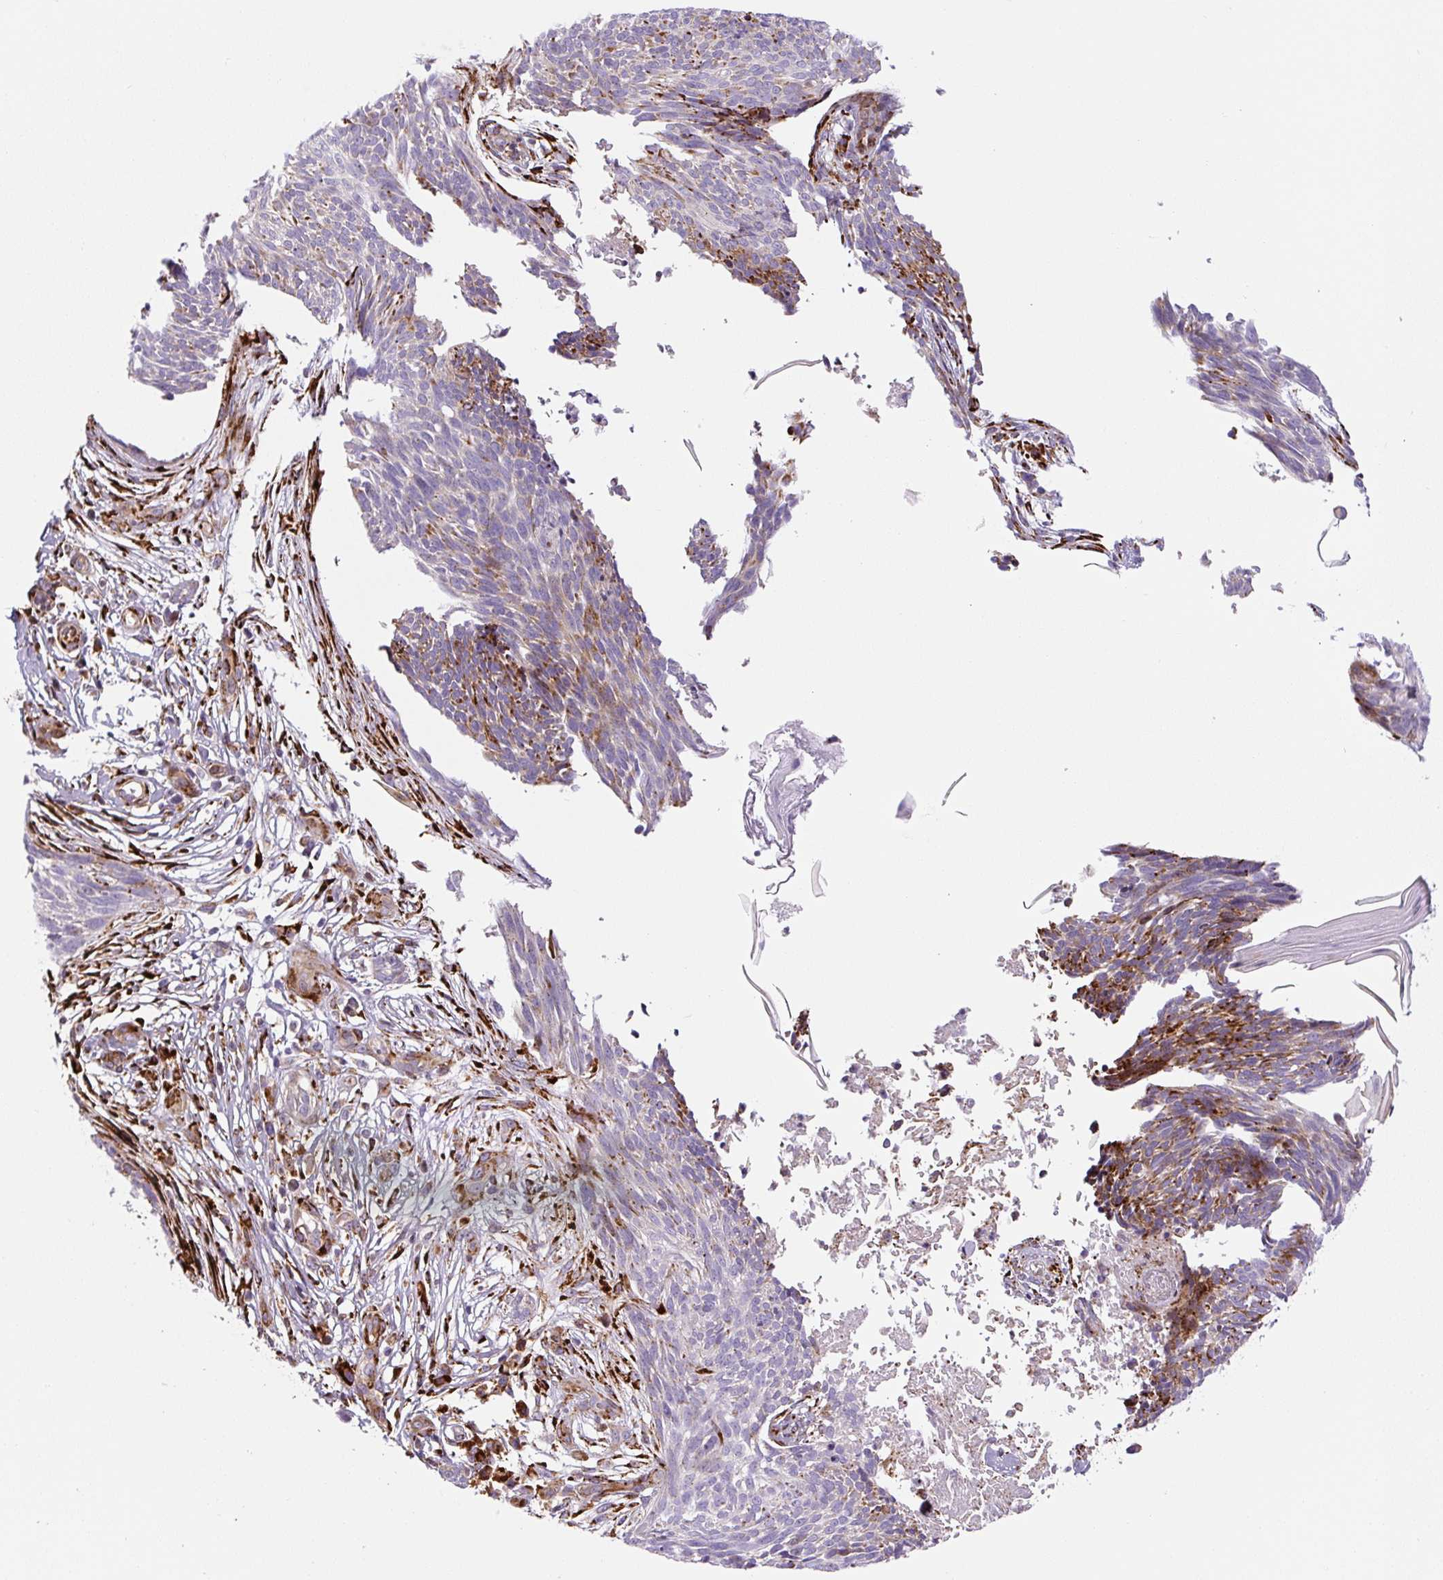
{"staining": {"intensity": "moderate", "quantity": "25%-75%", "location": "cytoplasmic/membranous"}, "tissue": "skin cancer", "cell_type": "Tumor cells", "image_type": "cancer", "snomed": [{"axis": "morphology", "description": "Basal cell carcinoma"}, {"axis": "topography", "description": "Skin"}, {"axis": "topography", "description": "Skin, foot"}], "caption": "A medium amount of moderate cytoplasmic/membranous staining is appreciated in about 25%-75% of tumor cells in skin cancer (basal cell carcinoma) tissue.", "gene": "DISP3", "patient": {"sex": "female", "age": 86}}